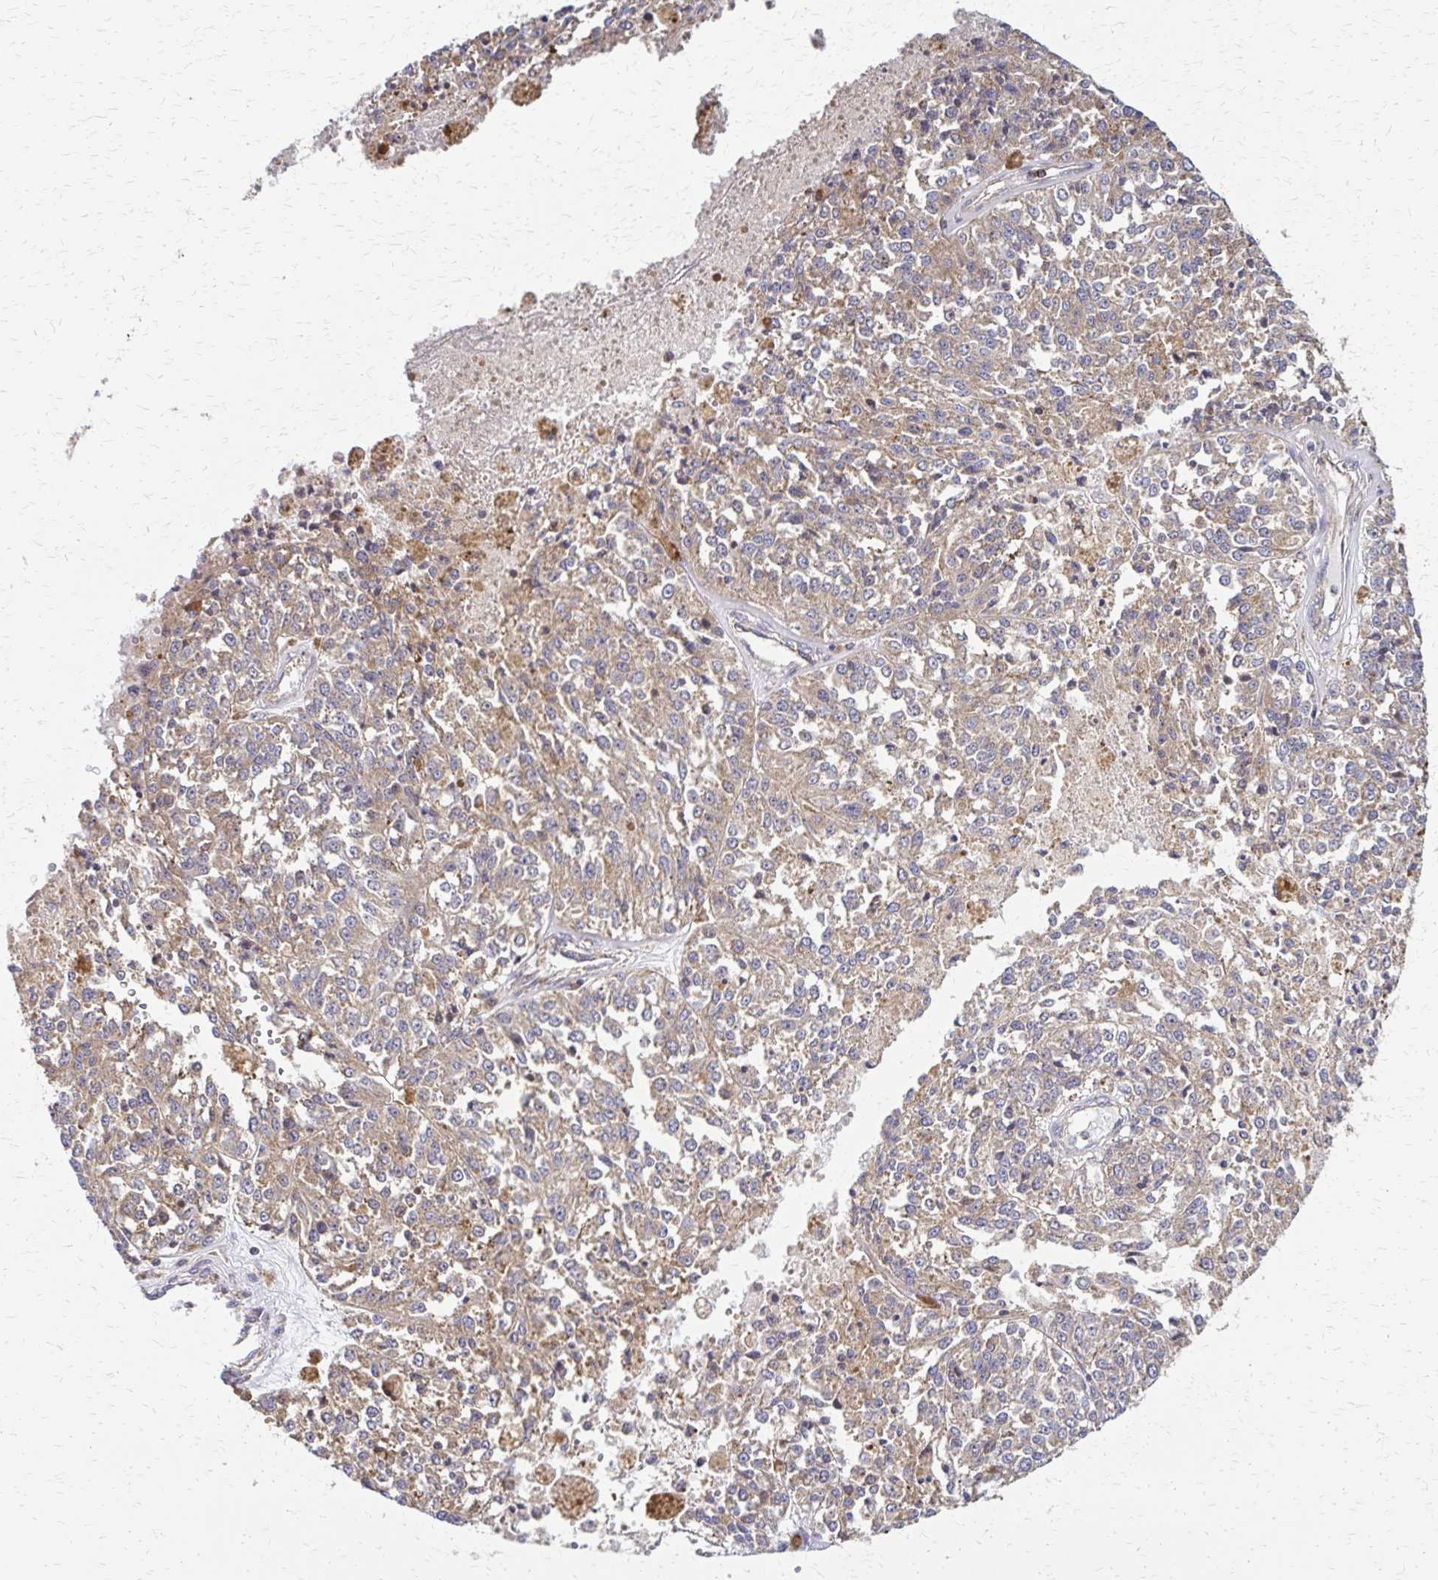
{"staining": {"intensity": "moderate", "quantity": ">75%", "location": "cytoplasmic/membranous"}, "tissue": "melanoma", "cell_type": "Tumor cells", "image_type": "cancer", "snomed": [{"axis": "morphology", "description": "Malignant melanoma, Metastatic site"}, {"axis": "topography", "description": "Lymph node"}], "caption": "Protein staining demonstrates moderate cytoplasmic/membranous staining in approximately >75% of tumor cells in melanoma.", "gene": "EEF2", "patient": {"sex": "female", "age": 64}}